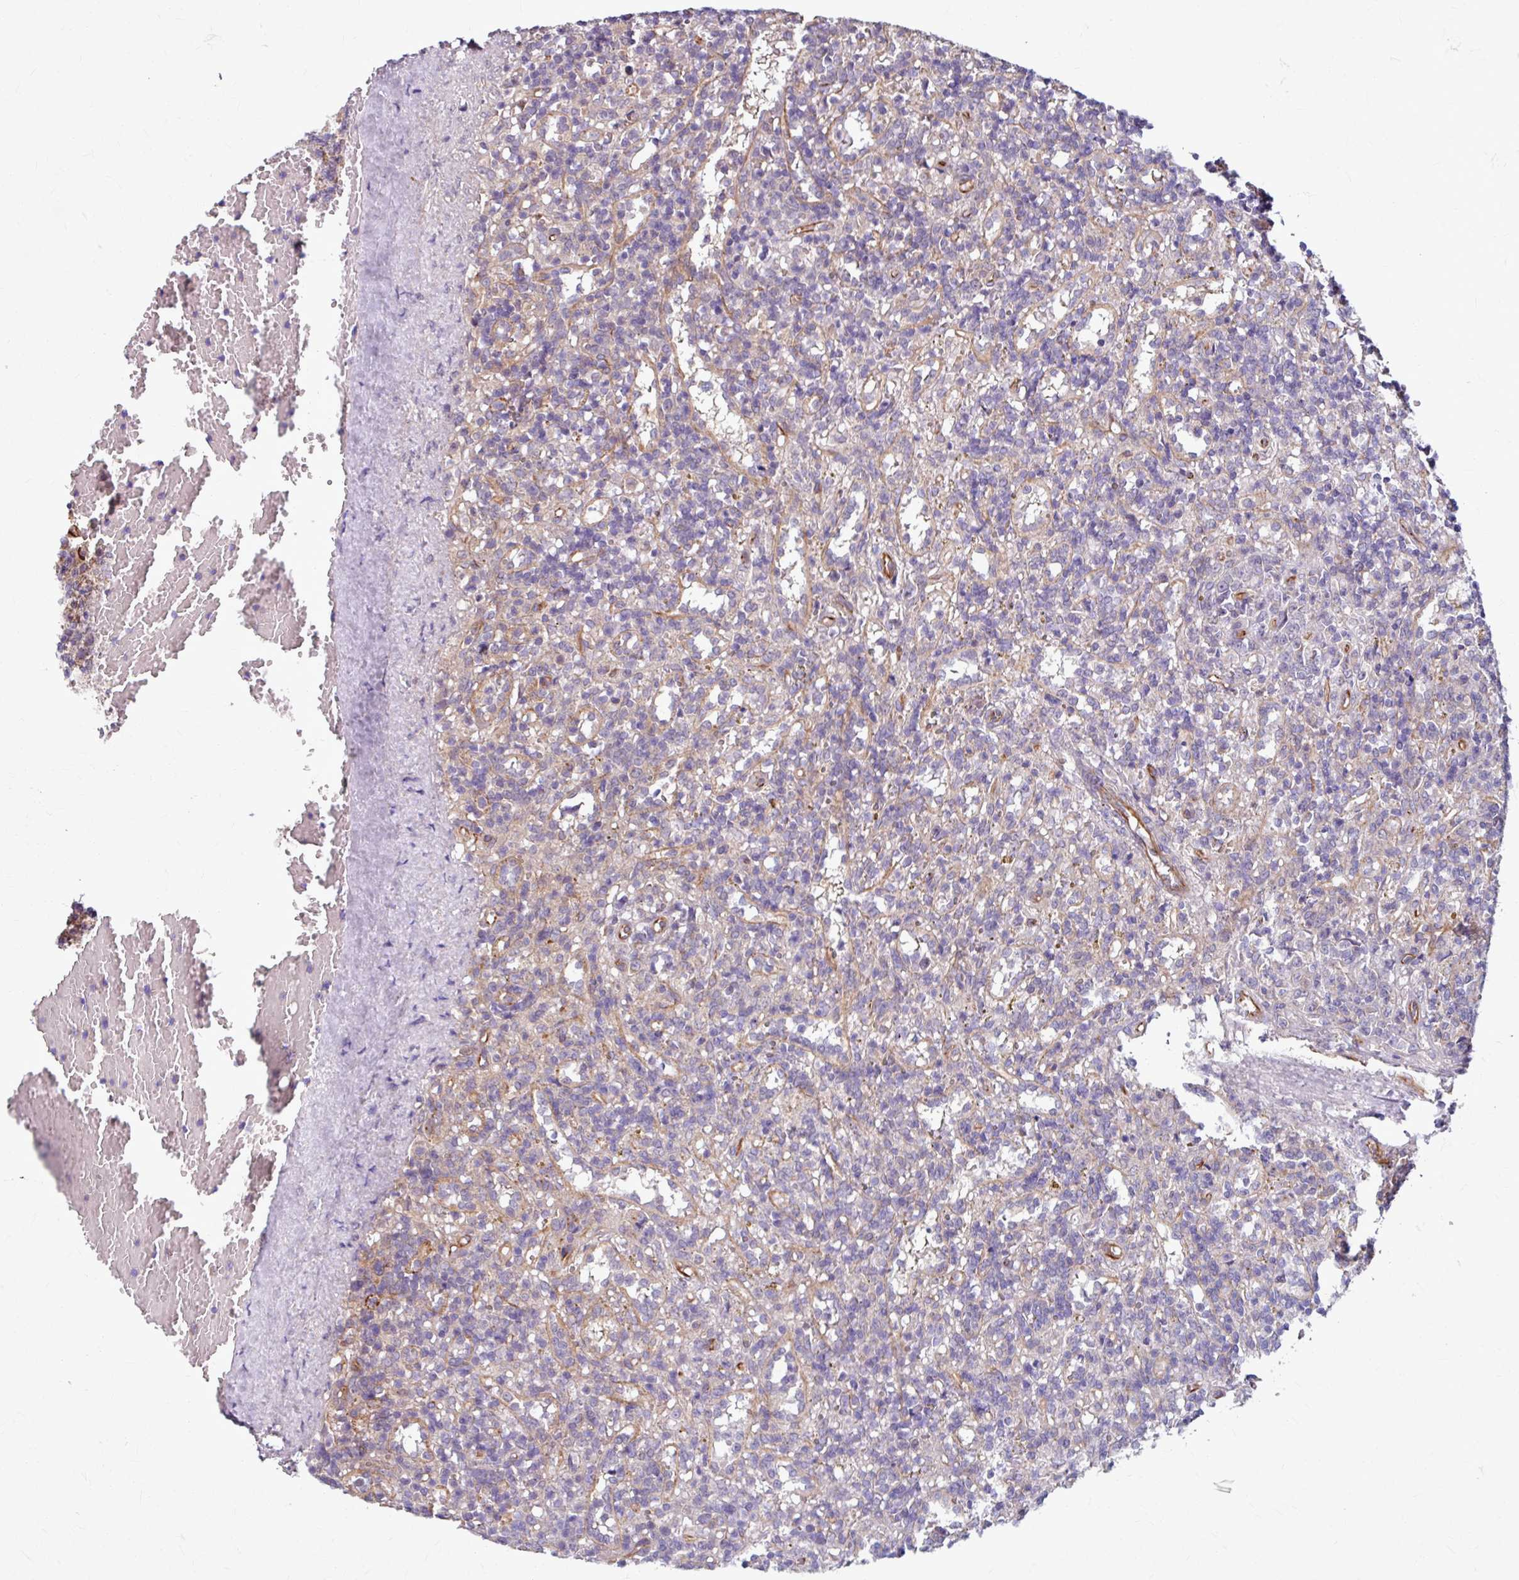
{"staining": {"intensity": "negative", "quantity": "none", "location": "none"}, "tissue": "lymphoma", "cell_type": "Tumor cells", "image_type": "cancer", "snomed": [{"axis": "morphology", "description": "Malignant lymphoma, non-Hodgkin's type, Low grade"}, {"axis": "topography", "description": "Spleen"}], "caption": "Tumor cells are negative for brown protein staining in malignant lymphoma, non-Hodgkin's type (low-grade). The staining was performed using DAB to visualize the protein expression in brown, while the nuclei were stained in blue with hematoxylin (Magnification: 20x).", "gene": "DAAM2", "patient": {"sex": "male", "age": 67}}